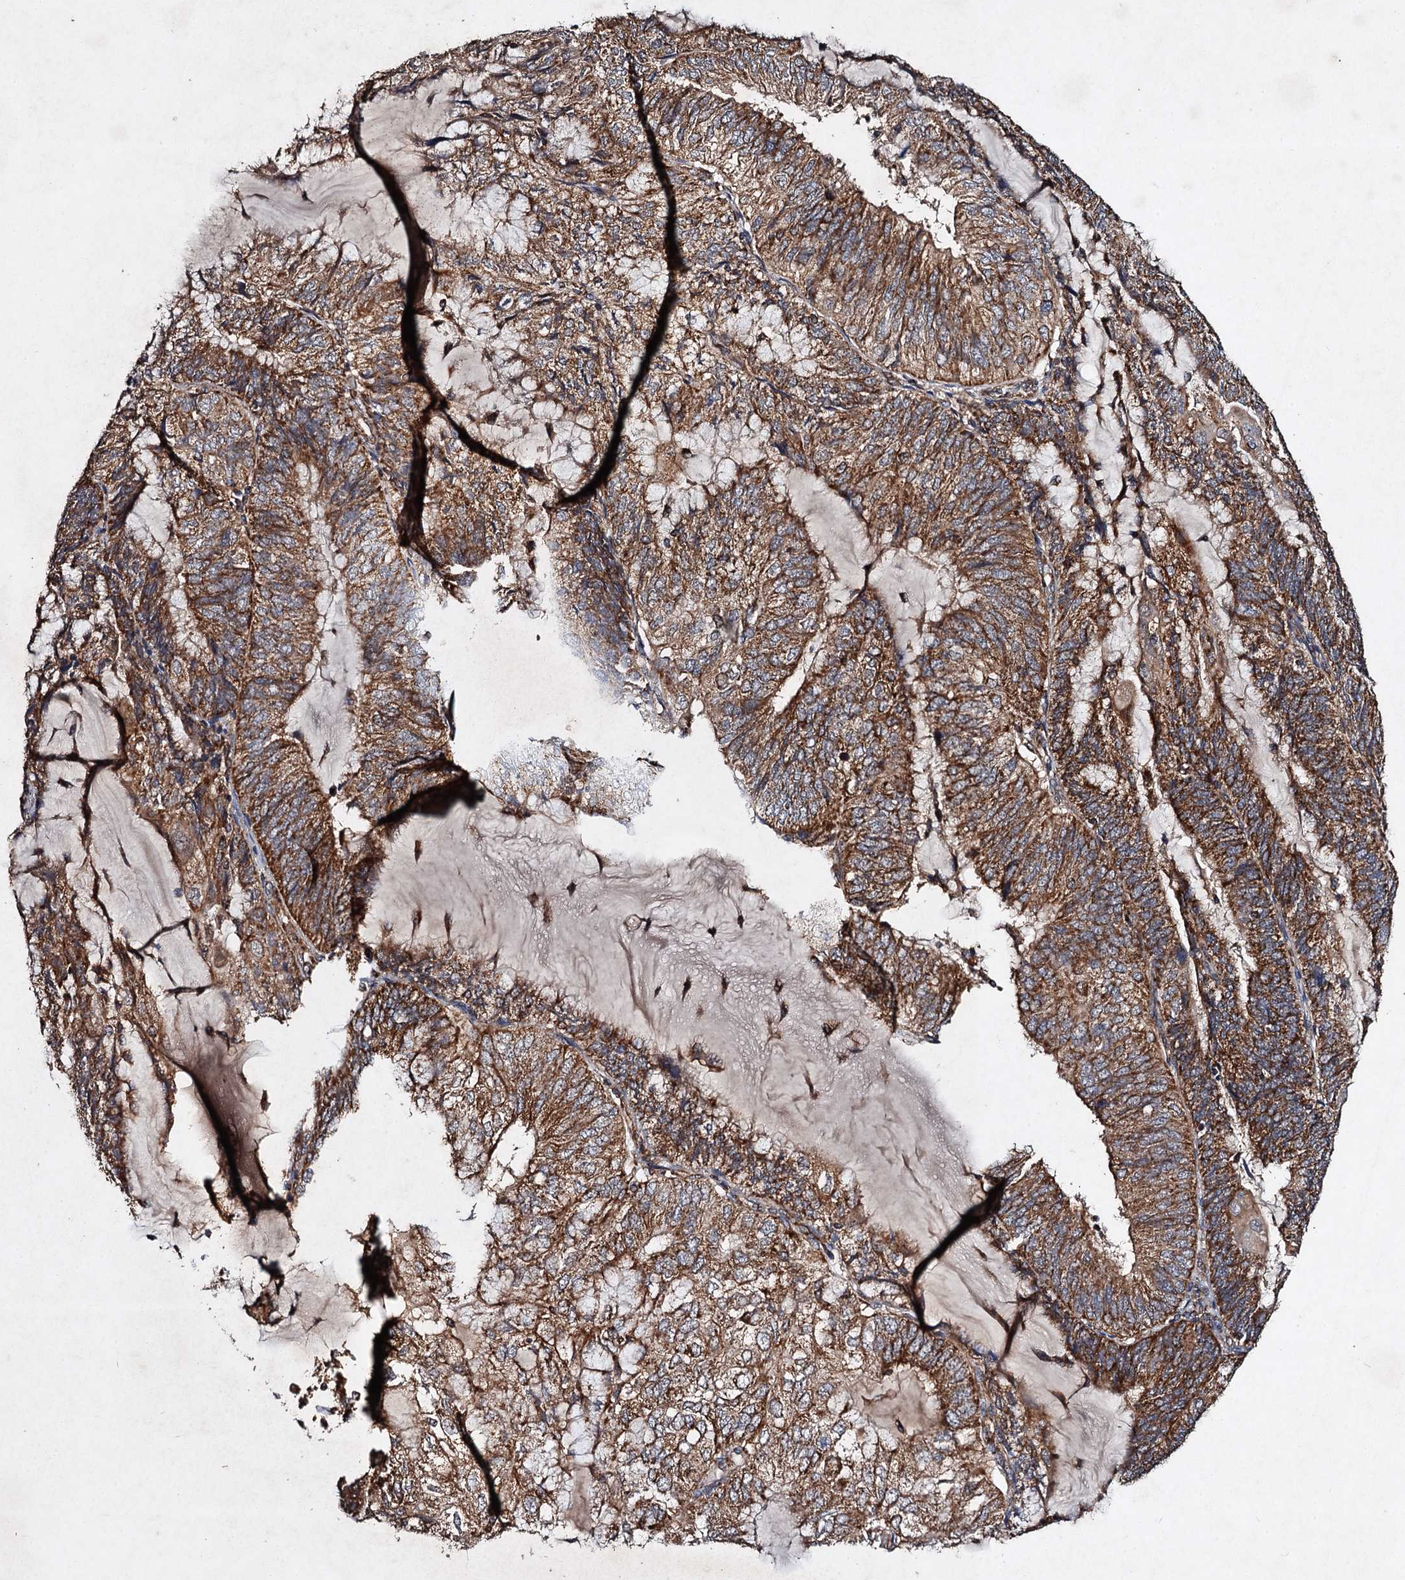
{"staining": {"intensity": "strong", "quantity": ">75%", "location": "cytoplasmic/membranous"}, "tissue": "endometrial cancer", "cell_type": "Tumor cells", "image_type": "cancer", "snomed": [{"axis": "morphology", "description": "Adenocarcinoma, NOS"}, {"axis": "topography", "description": "Endometrium"}], "caption": "DAB (3,3'-diaminobenzidine) immunohistochemical staining of endometrial cancer shows strong cytoplasmic/membranous protein expression in approximately >75% of tumor cells. Using DAB (3,3'-diaminobenzidine) (brown) and hematoxylin (blue) stains, captured at high magnification using brightfield microscopy.", "gene": "NDUFA13", "patient": {"sex": "female", "age": 81}}